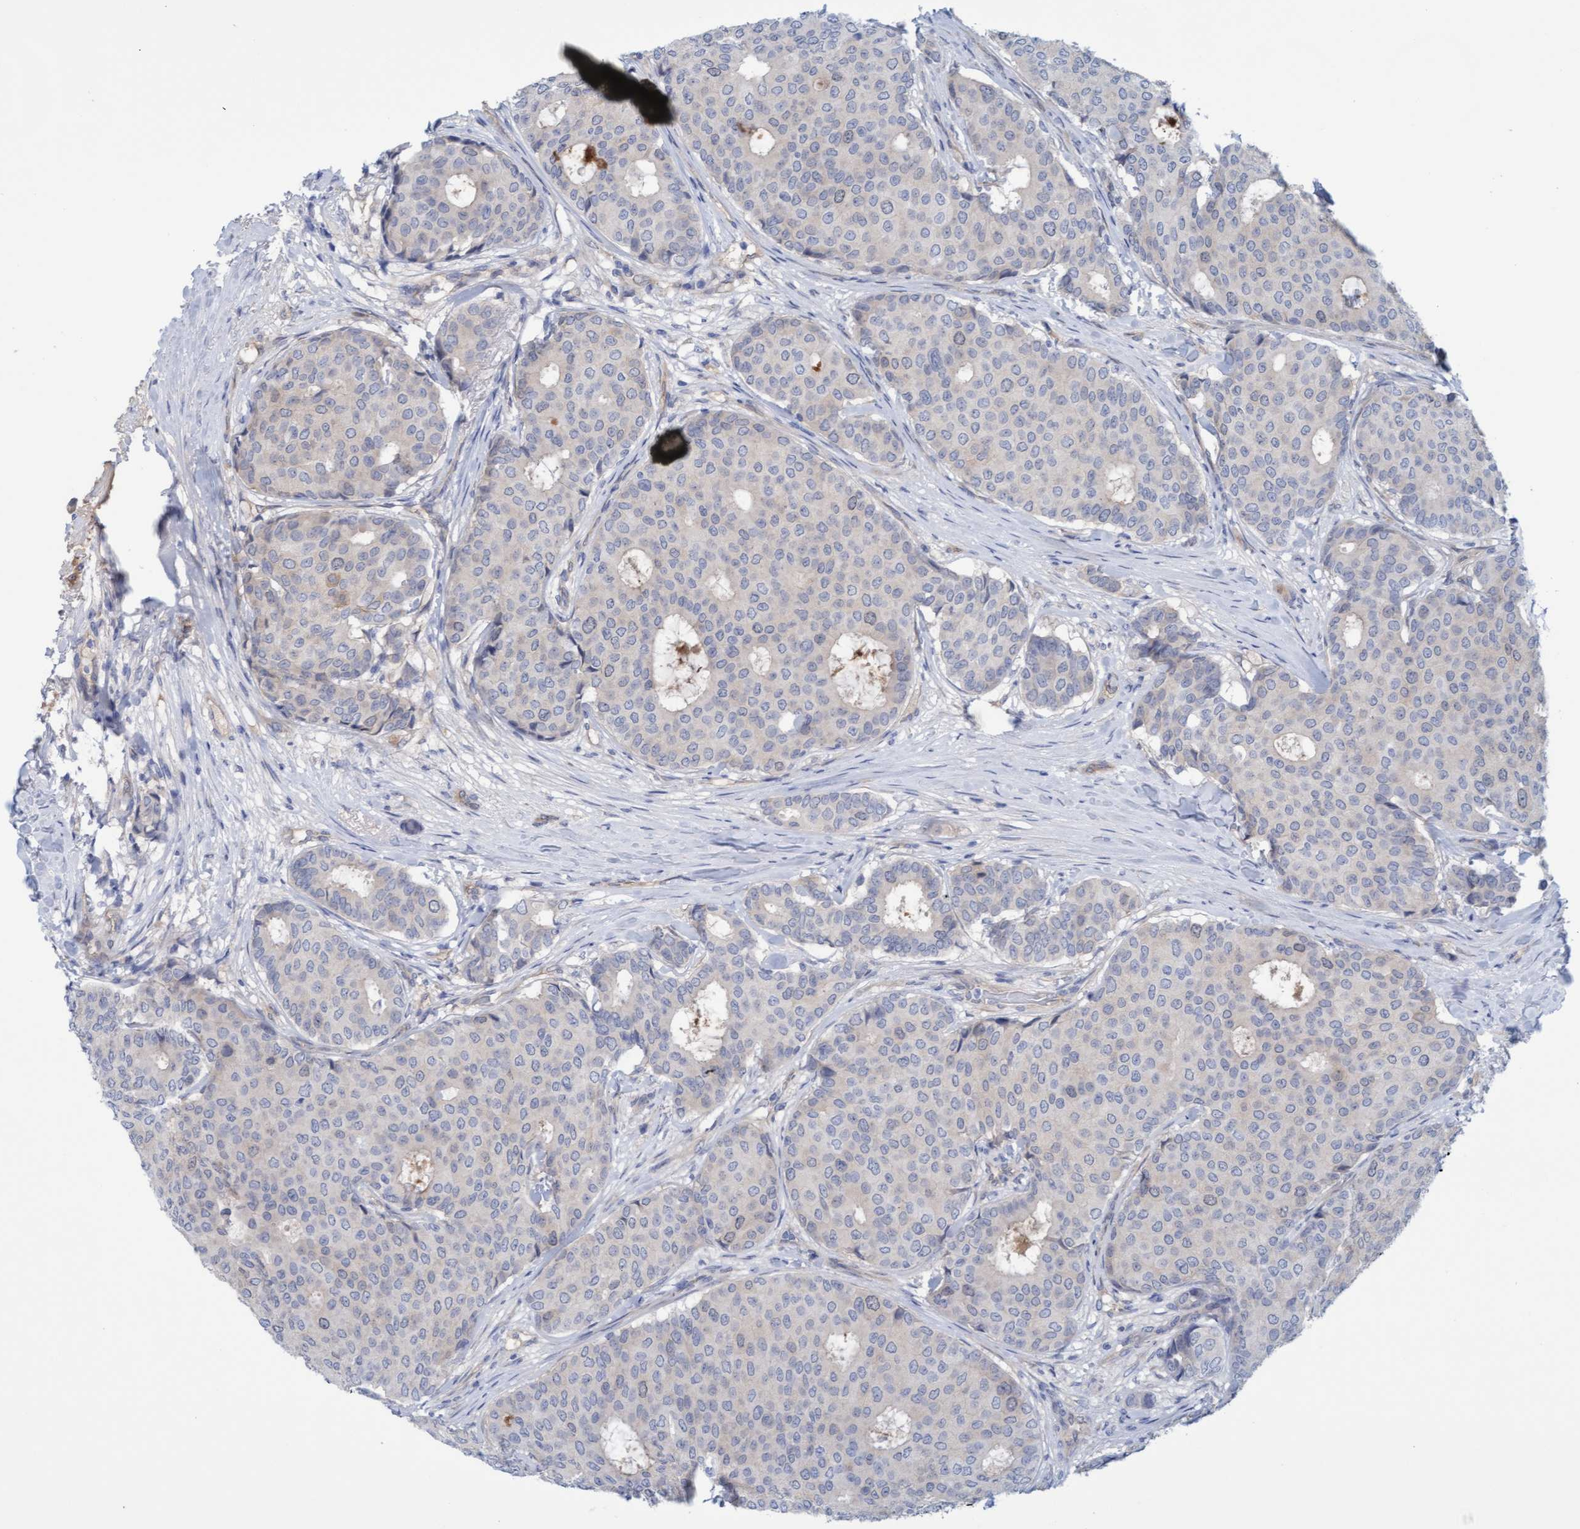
{"staining": {"intensity": "negative", "quantity": "none", "location": "none"}, "tissue": "breast cancer", "cell_type": "Tumor cells", "image_type": "cancer", "snomed": [{"axis": "morphology", "description": "Duct carcinoma"}, {"axis": "topography", "description": "Breast"}], "caption": "A high-resolution micrograph shows immunohistochemistry (IHC) staining of breast invasive ductal carcinoma, which demonstrates no significant staining in tumor cells.", "gene": "STXBP1", "patient": {"sex": "female", "age": 75}}